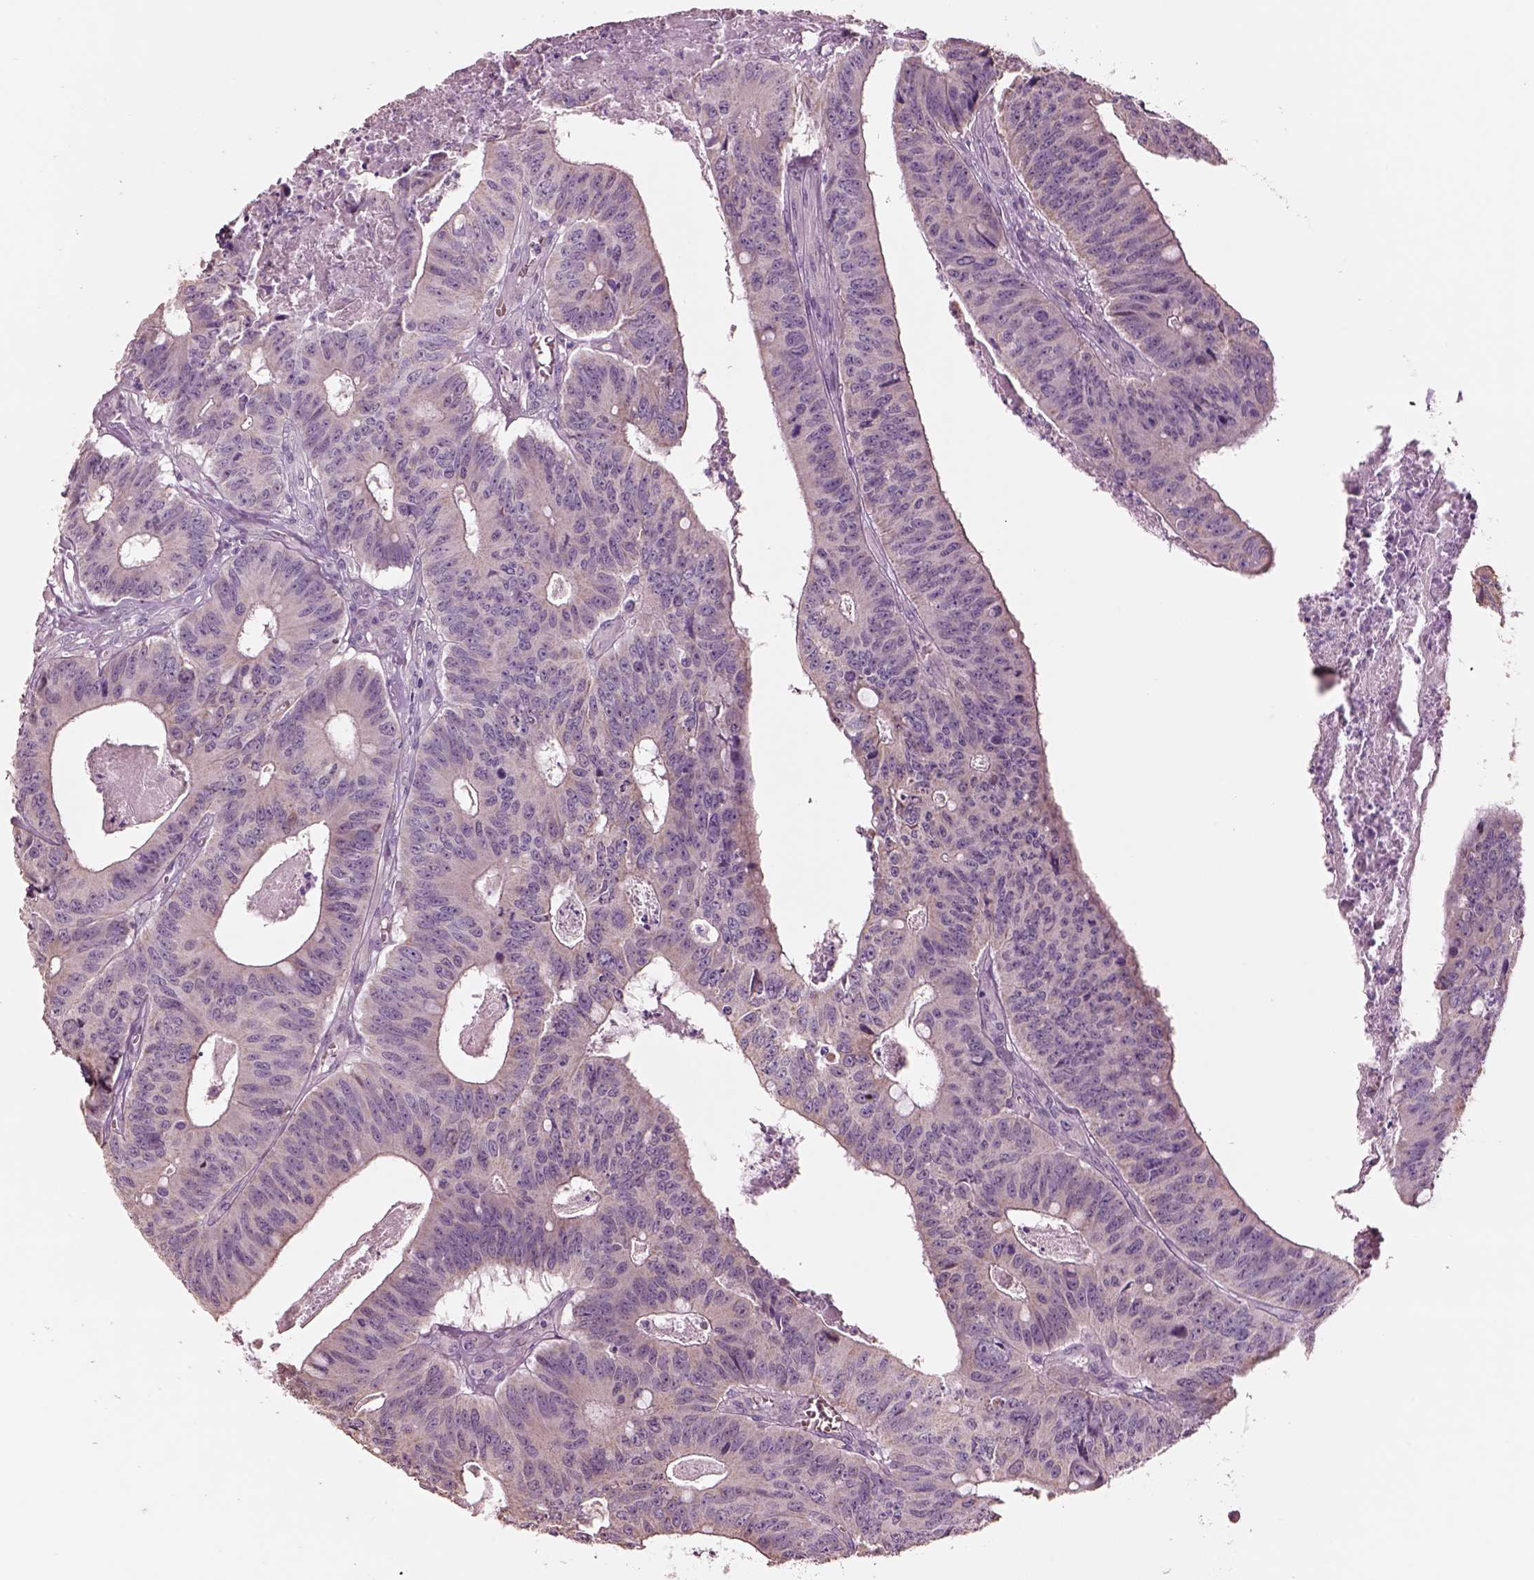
{"staining": {"intensity": "negative", "quantity": "none", "location": "none"}, "tissue": "colorectal cancer", "cell_type": "Tumor cells", "image_type": "cancer", "snomed": [{"axis": "morphology", "description": "Adenocarcinoma, NOS"}, {"axis": "topography", "description": "Colon"}], "caption": "Immunohistochemistry (IHC) image of human colorectal adenocarcinoma stained for a protein (brown), which shows no expression in tumor cells.", "gene": "SCML2", "patient": {"sex": "male", "age": 84}}